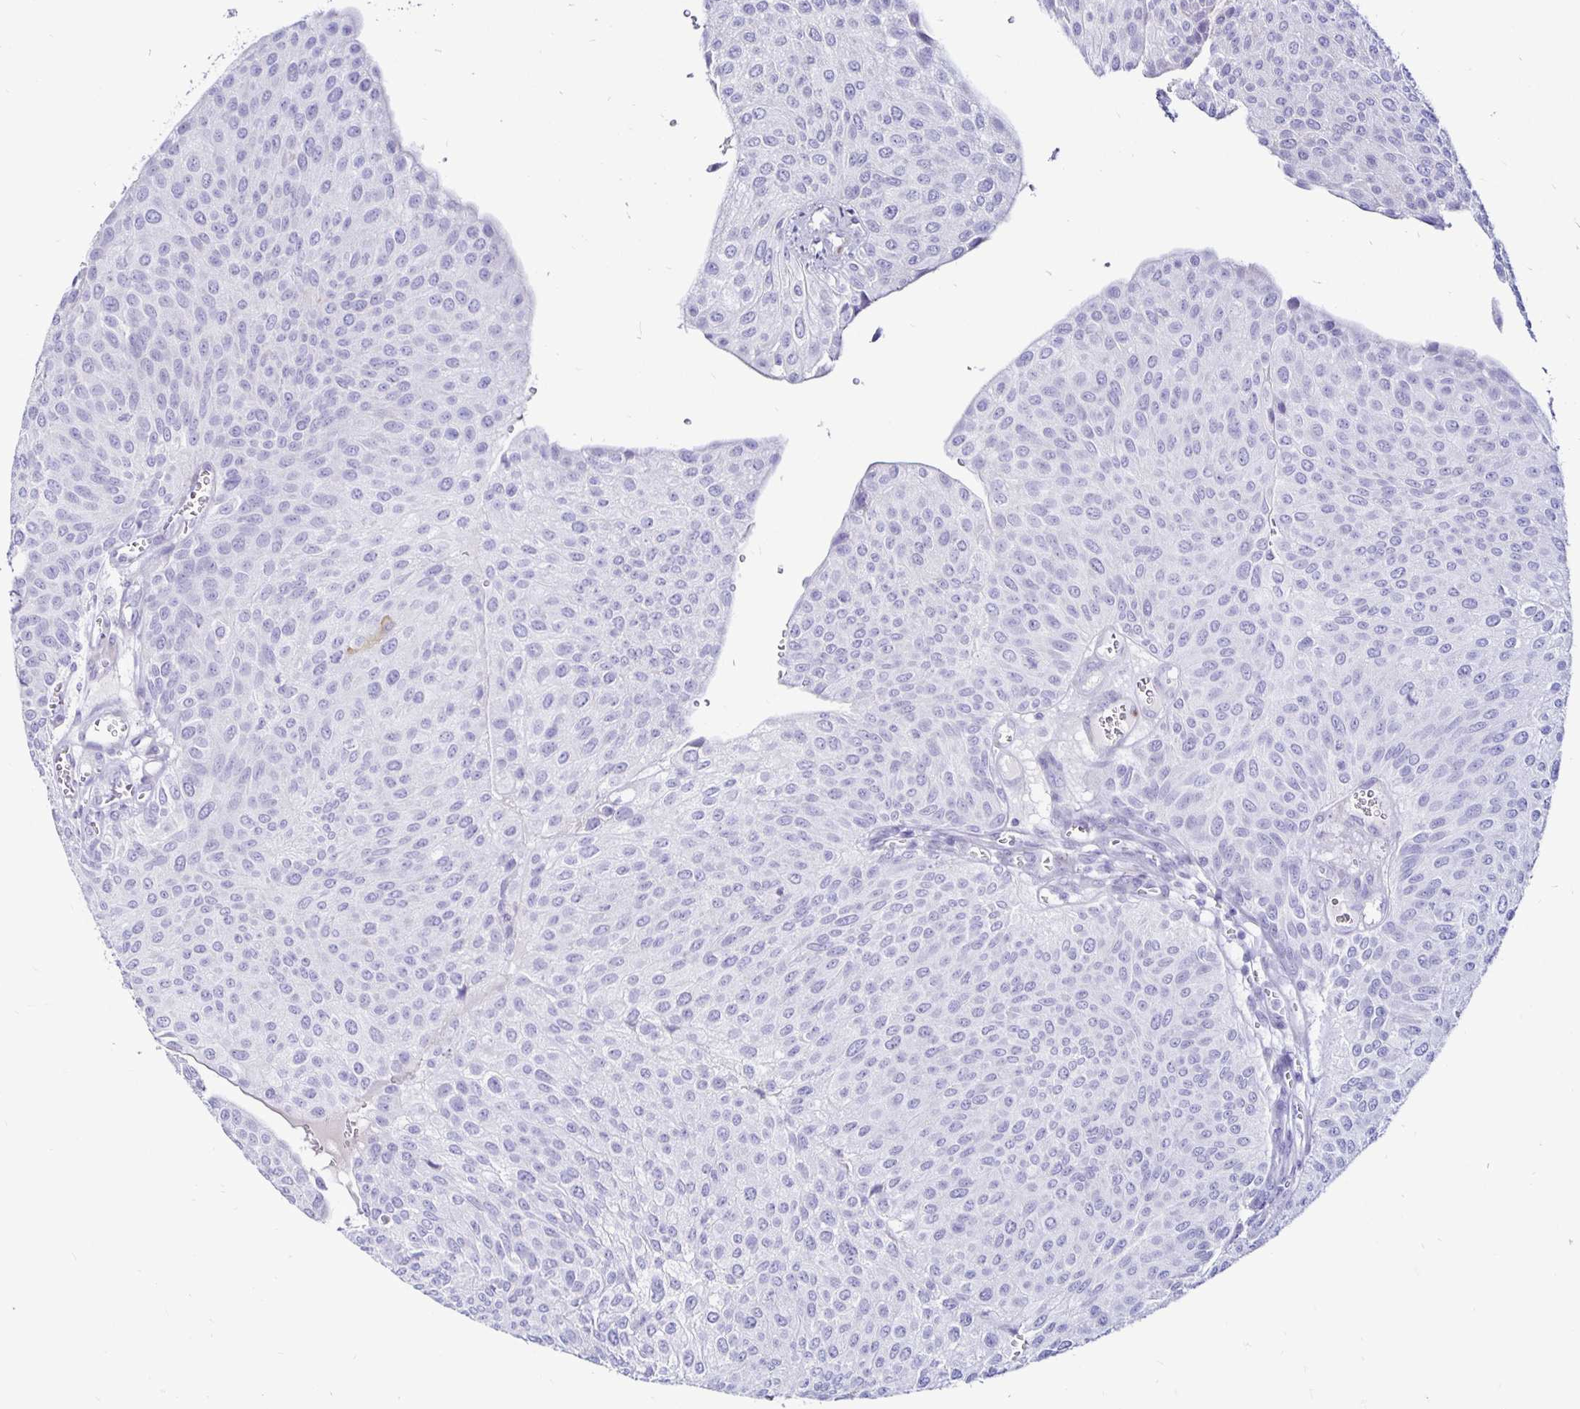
{"staining": {"intensity": "negative", "quantity": "none", "location": "none"}, "tissue": "urothelial cancer", "cell_type": "Tumor cells", "image_type": "cancer", "snomed": [{"axis": "morphology", "description": "Urothelial carcinoma, NOS"}, {"axis": "topography", "description": "Urinary bladder"}], "caption": "Histopathology image shows no protein staining in tumor cells of urothelial cancer tissue.", "gene": "TIMP1", "patient": {"sex": "male", "age": 67}}